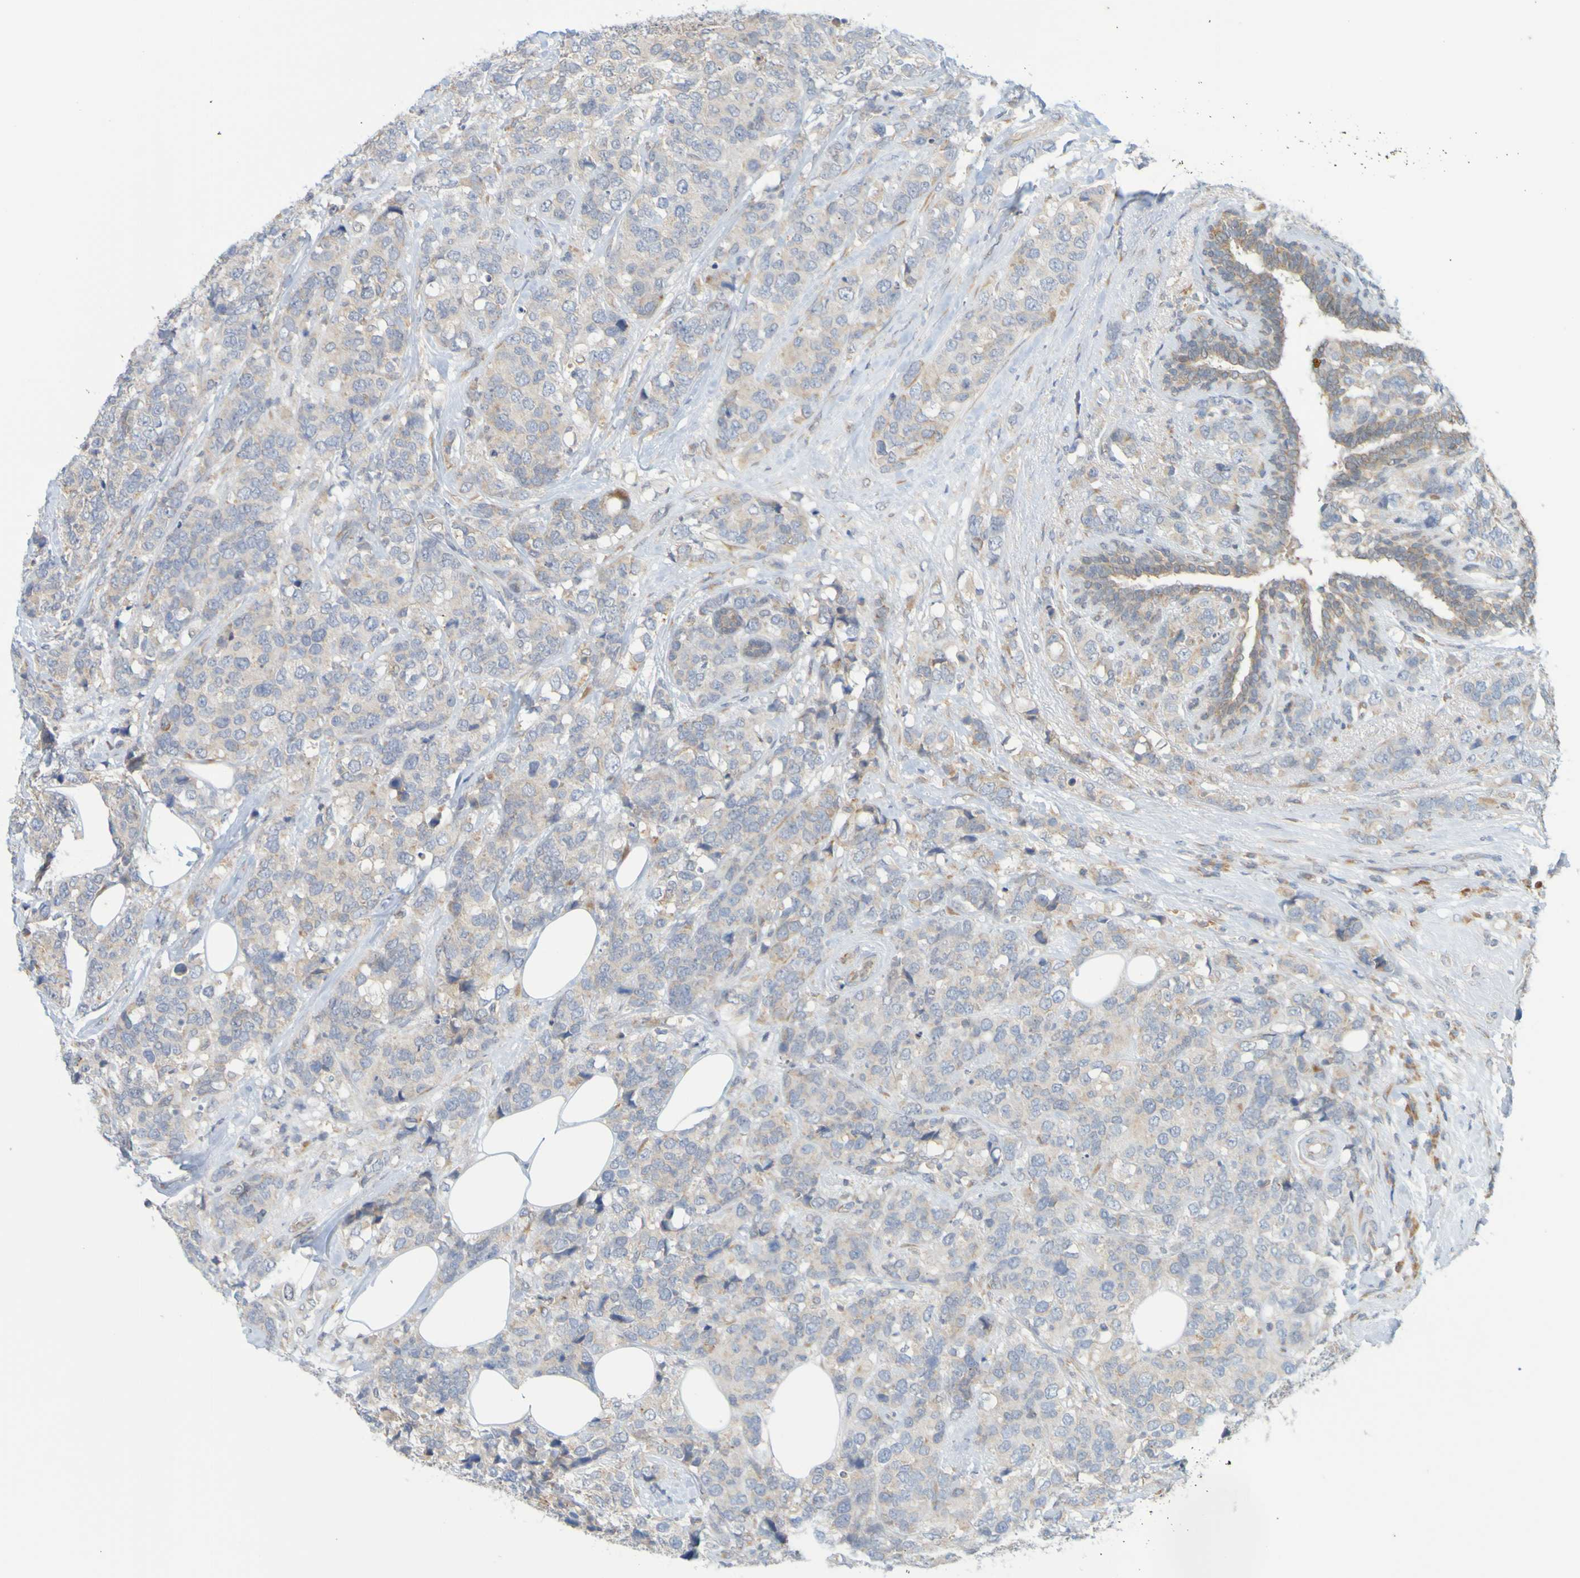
{"staining": {"intensity": "moderate", "quantity": "25%-75%", "location": "cytoplasmic/membranous"}, "tissue": "breast cancer", "cell_type": "Tumor cells", "image_type": "cancer", "snomed": [{"axis": "morphology", "description": "Lobular carcinoma"}, {"axis": "topography", "description": "Breast"}], "caption": "Lobular carcinoma (breast) stained for a protein (brown) shows moderate cytoplasmic/membranous positive expression in approximately 25%-75% of tumor cells.", "gene": "MOGS", "patient": {"sex": "female", "age": 59}}